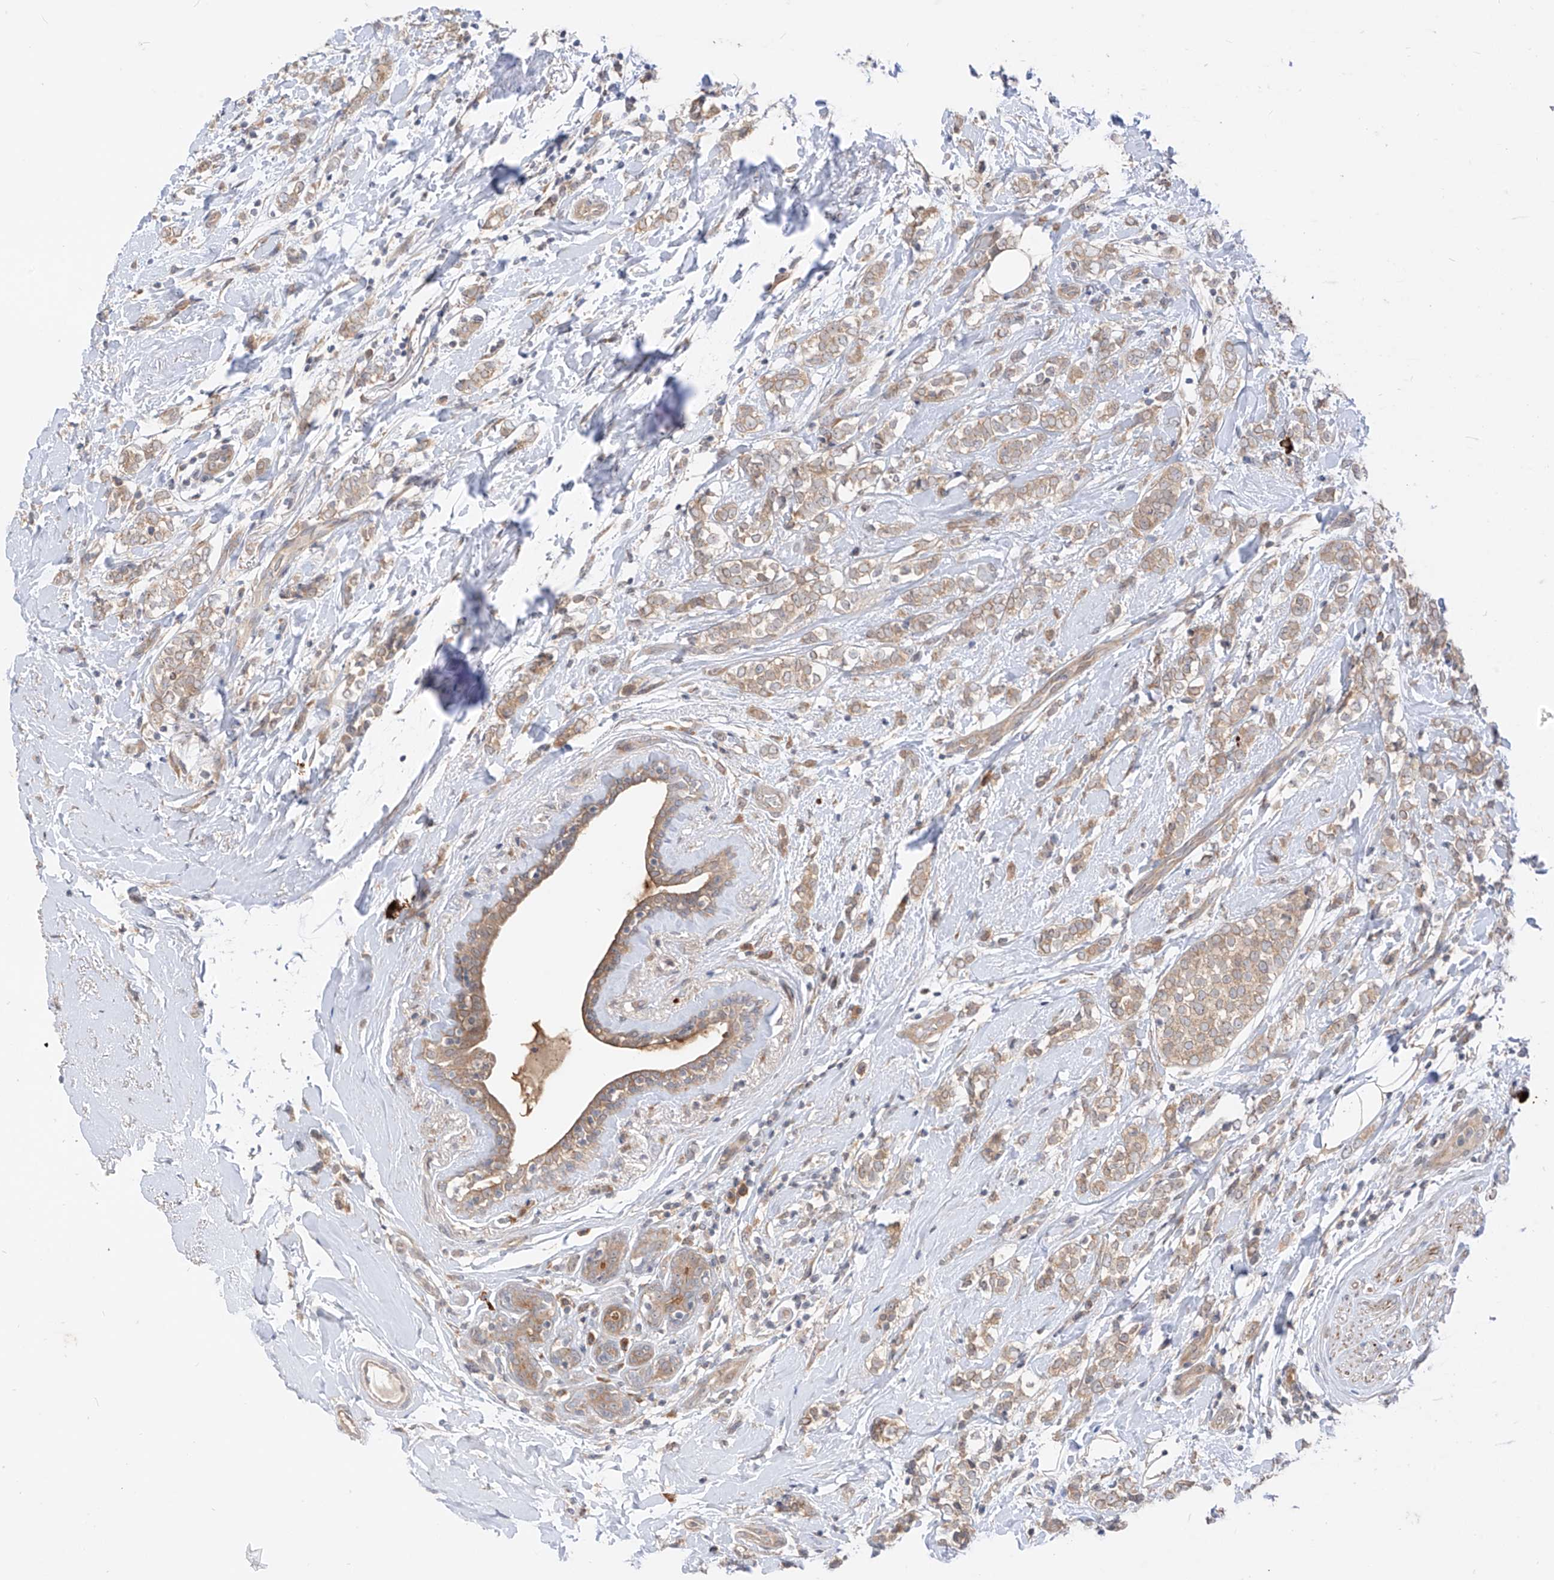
{"staining": {"intensity": "weak", "quantity": ">75%", "location": "cytoplasmic/membranous"}, "tissue": "breast cancer", "cell_type": "Tumor cells", "image_type": "cancer", "snomed": [{"axis": "morphology", "description": "Normal tissue, NOS"}, {"axis": "morphology", "description": "Lobular carcinoma"}, {"axis": "topography", "description": "Breast"}], "caption": "Tumor cells display low levels of weak cytoplasmic/membranous positivity in approximately >75% of cells in human breast lobular carcinoma. (DAB (3,3'-diaminobenzidine) = brown stain, brightfield microscopy at high magnification).", "gene": "MTUS2", "patient": {"sex": "female", "age": 47}}